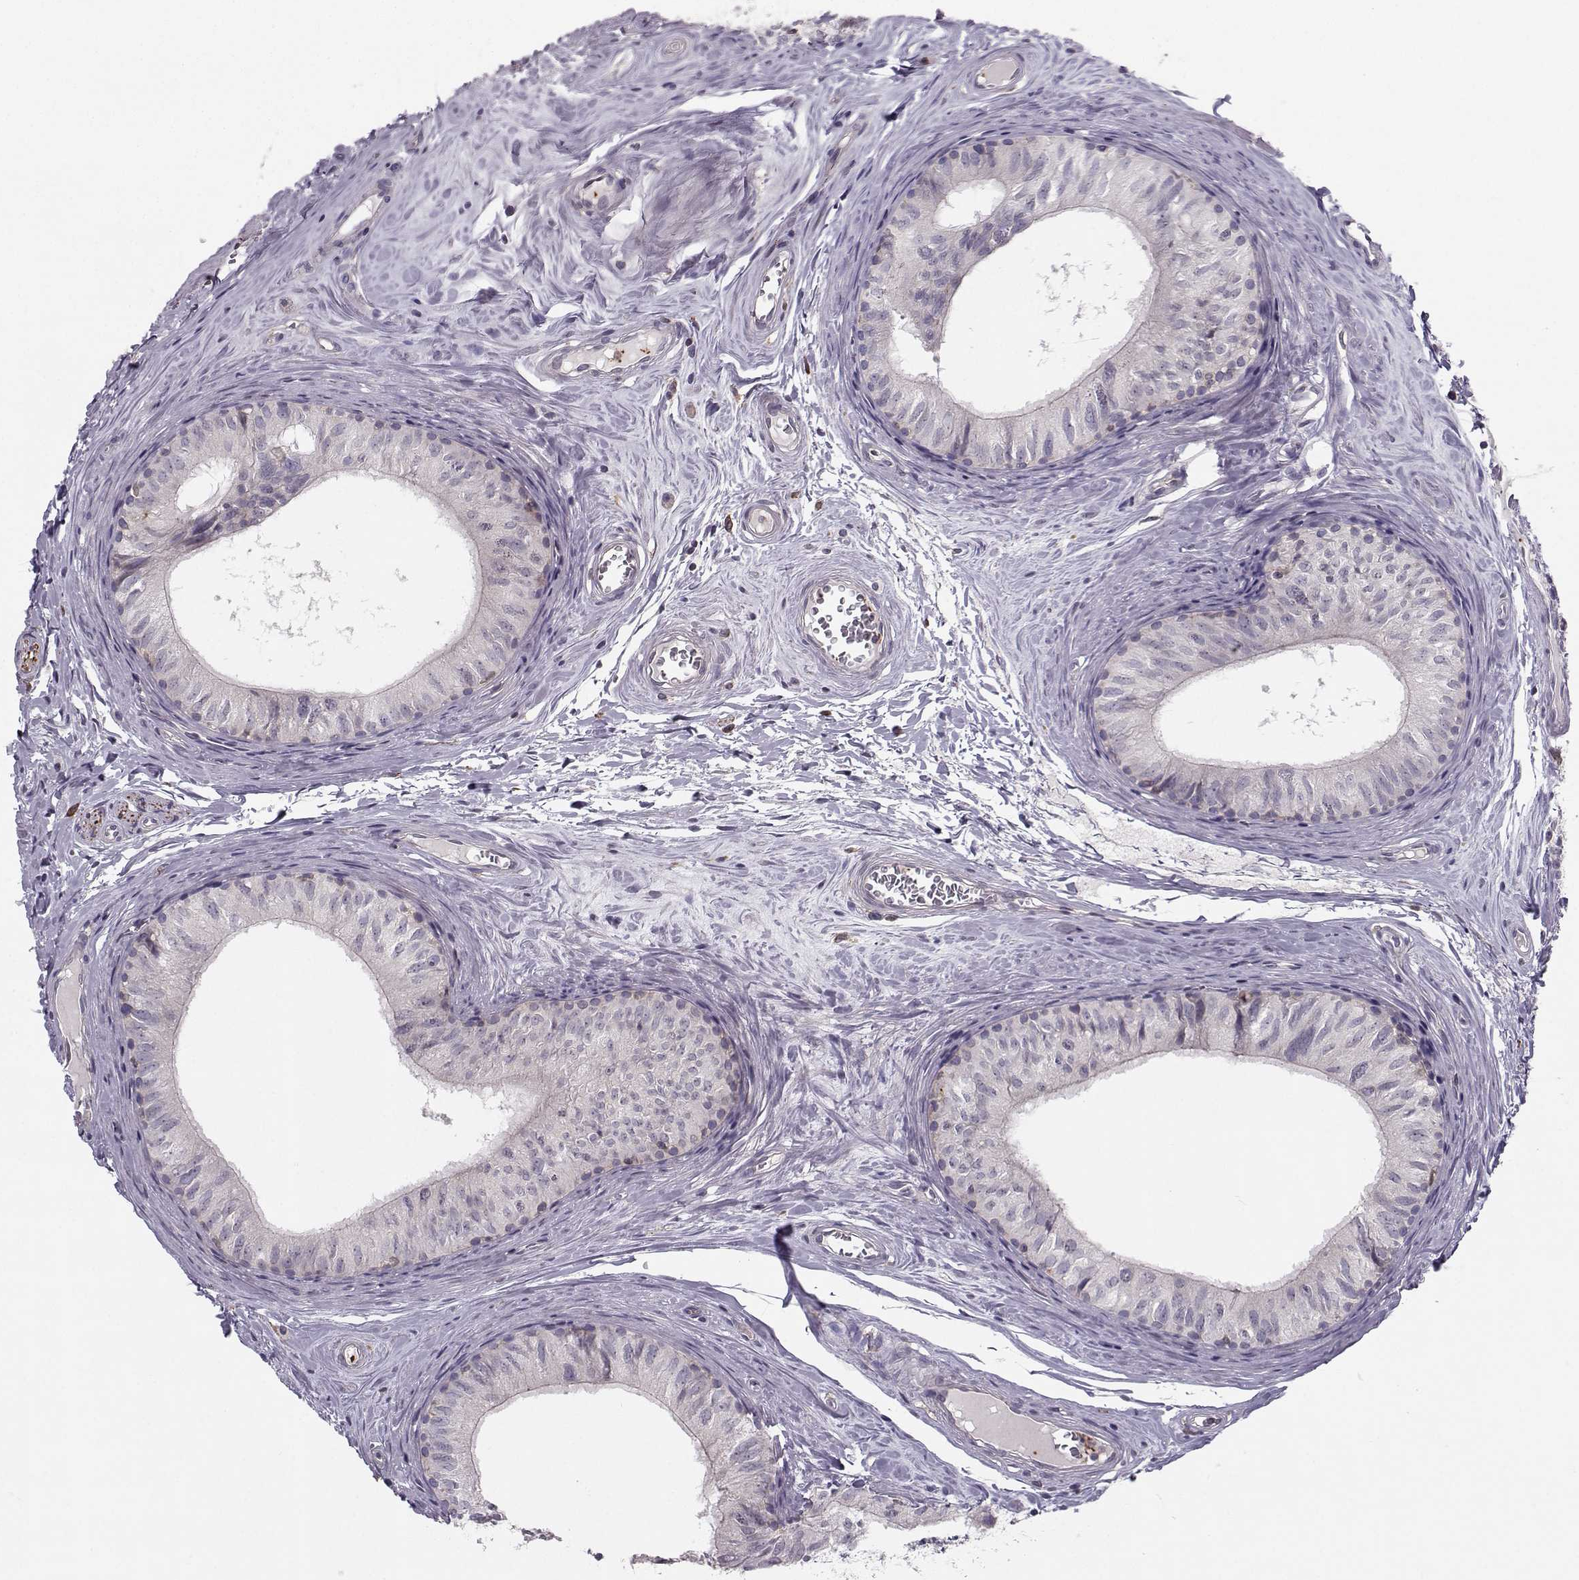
{"staining": {"intensity": "negative", "quantity": "none", "location": "none"}, "tissue": "epididymis", "cell_type": "Glandular cells", "image_type": "normal", "snomed": [{"axis": "morphology", "description": "Normal tissue, NOS"}, {"axis": "topography", "description": "Epididymis"}], "caption": "A high-resolution histopathology image shows IHC staining of unremarkable epididymis, which shows no significant expression in glandular cells. (DAB (3,3'-diaminobenzidine) immunohistochemistry (IHC) visualized using brightfield microscopy, high magnification).", "gene": "ASB16", "patient": {"sex": "male", "age": 52}}